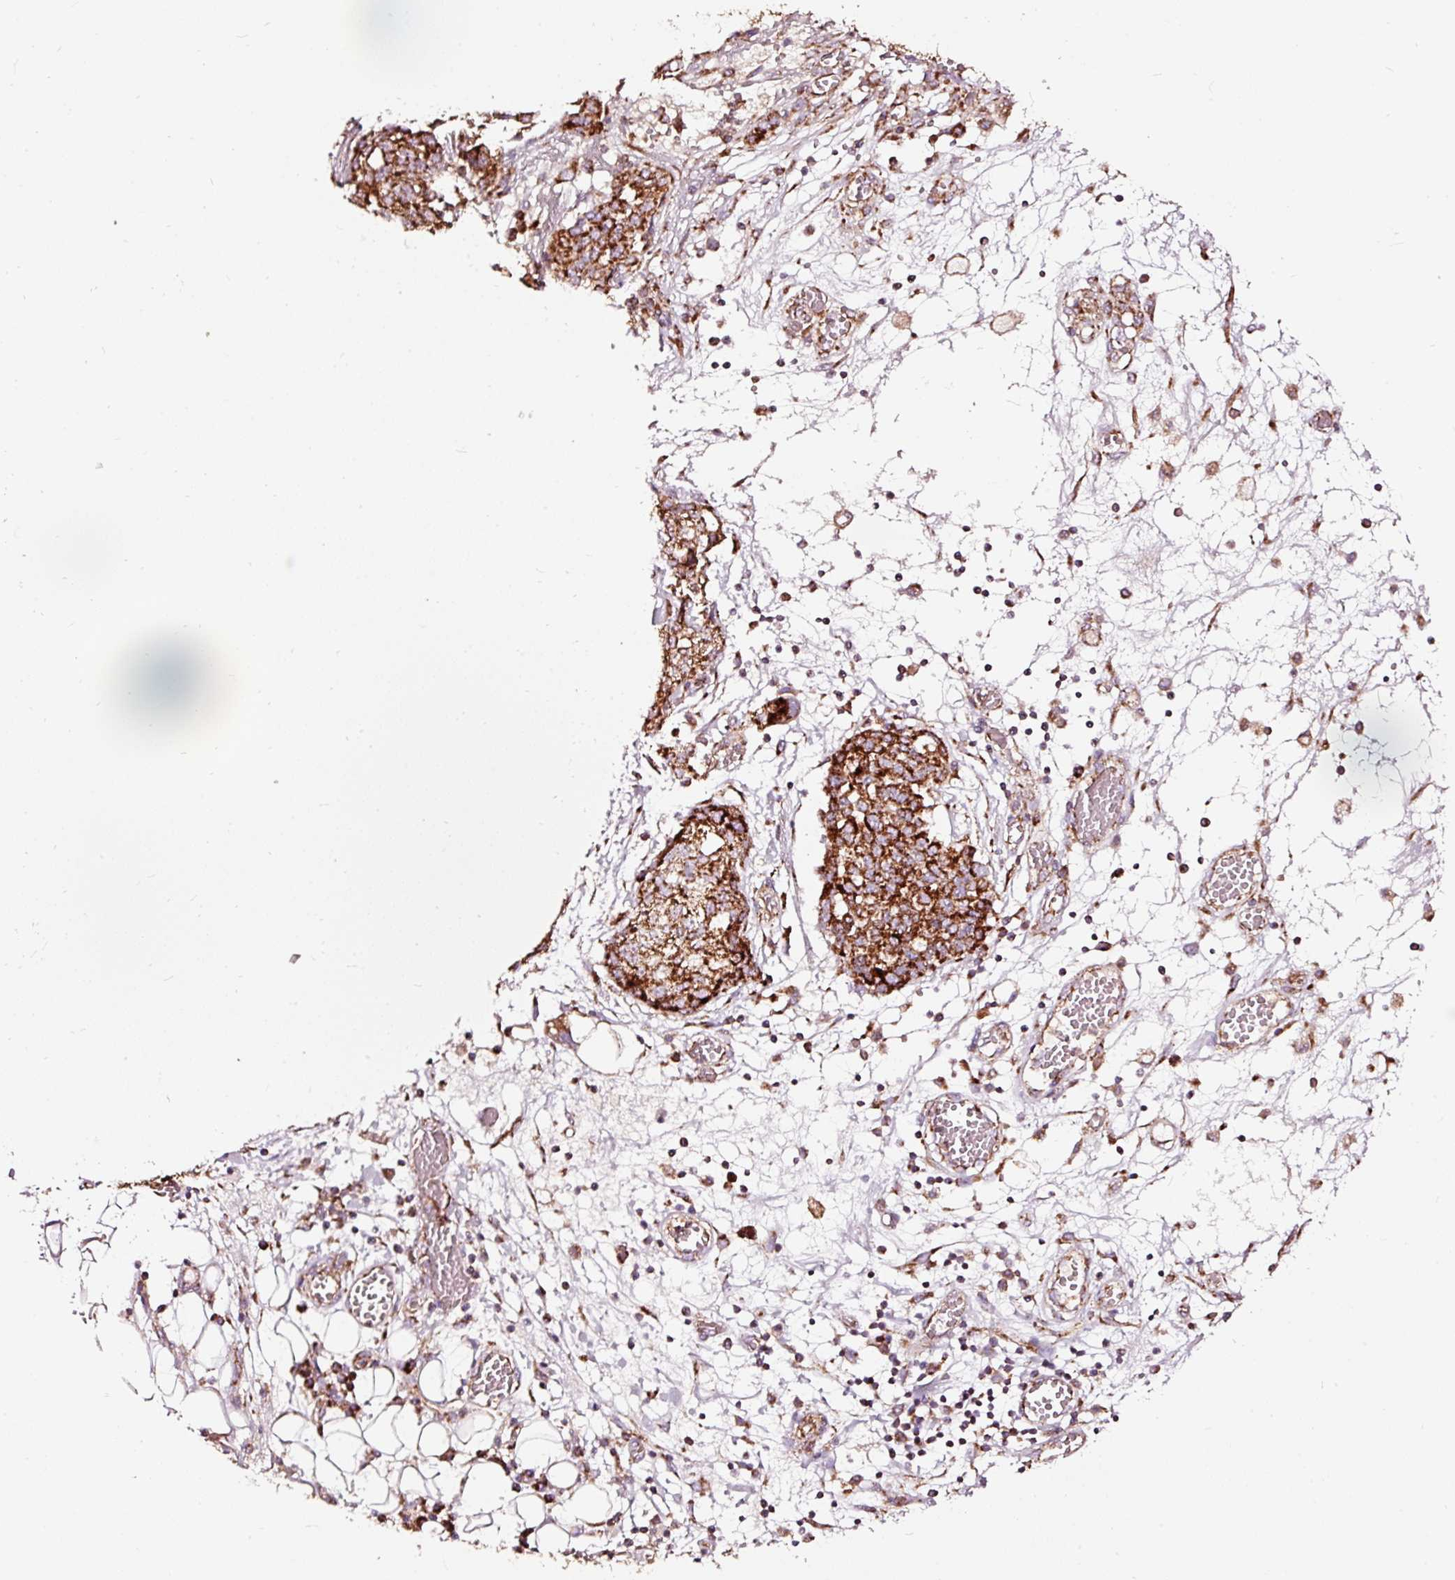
{"staining": {"intensity": "strong", "quantity": ">75%", "location": "cytoplasmic/membranous"}, "tissue": "ovarian cancer", "cell_type": "Tumor cells", "image_type": "cancer", "snomed": [{"axis": "morphology", "description": "Cystadenocarcinoma, serous, NOS"}, {"axis": "topography", "description": "Soft tissue"}, {"axis": "topography", "description": "Ovary"}], "caption": "Strong cytoplasmic/membranous positivity for a protein is seen in about >75% of tumor cells of ovarian cancer (serous cystadenocarcinoma) using immunohistochemistry (IHC).", "gene": "TPM1", "patient": {"sex": "female", "age": 57}}